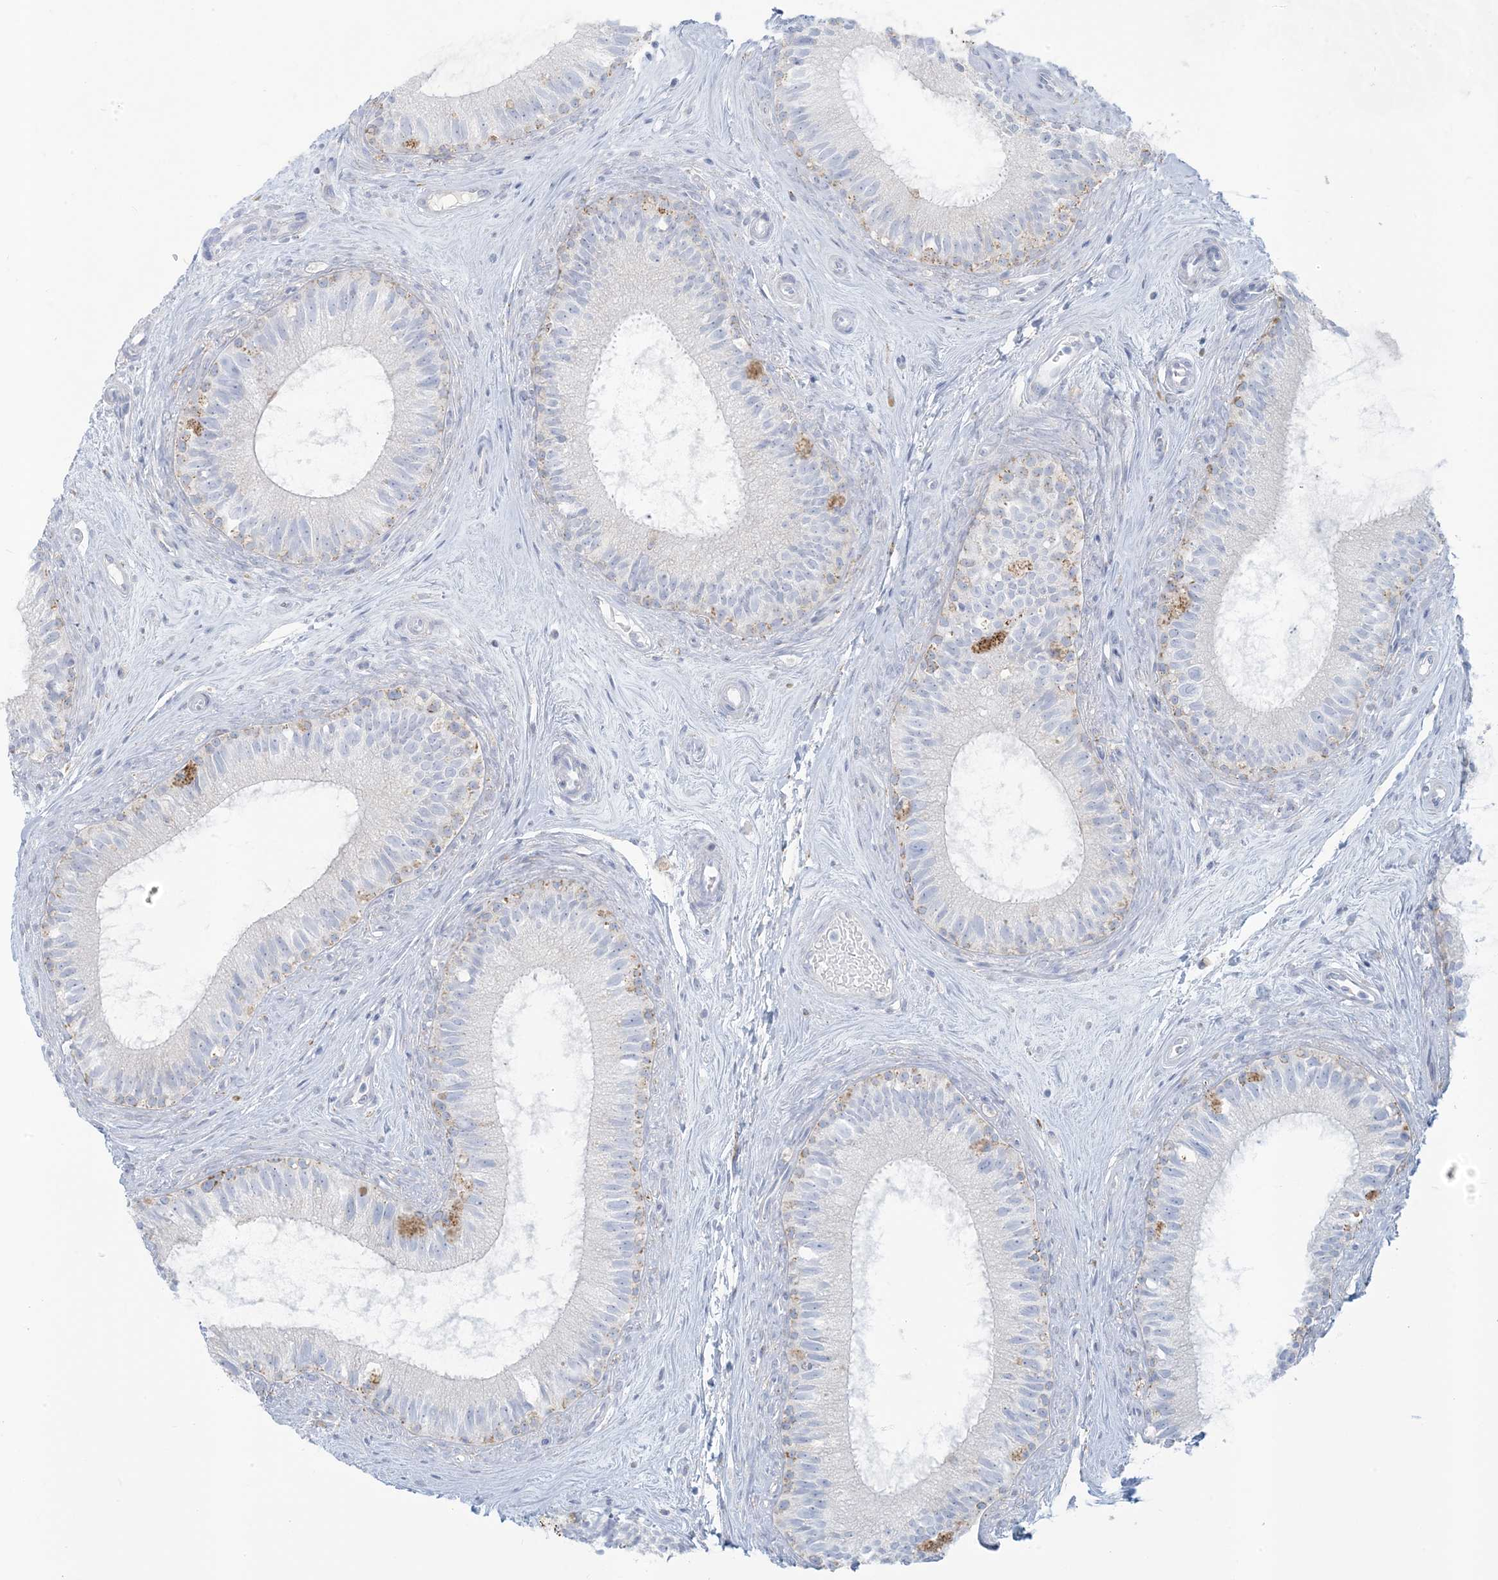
{"staining": {"intensity": "weak", "quantity": "<25%", "location": "cytoplasmic/membranous"}, "tissue": "epididymis", "cell_type": "Glandular cells", "image_type": "normal", "snomed": [{"axis": "morphology", "description": "Normal tissue, NOS"}, {"axis": "topography", "description": "Epididymis"}], "caption": "DAB immunohistochemical staining of normal epididymis displays no significant expression in glandular cells.", "gene": "ZDHHC4", "patient": {"sex": "male", "age": 71}}